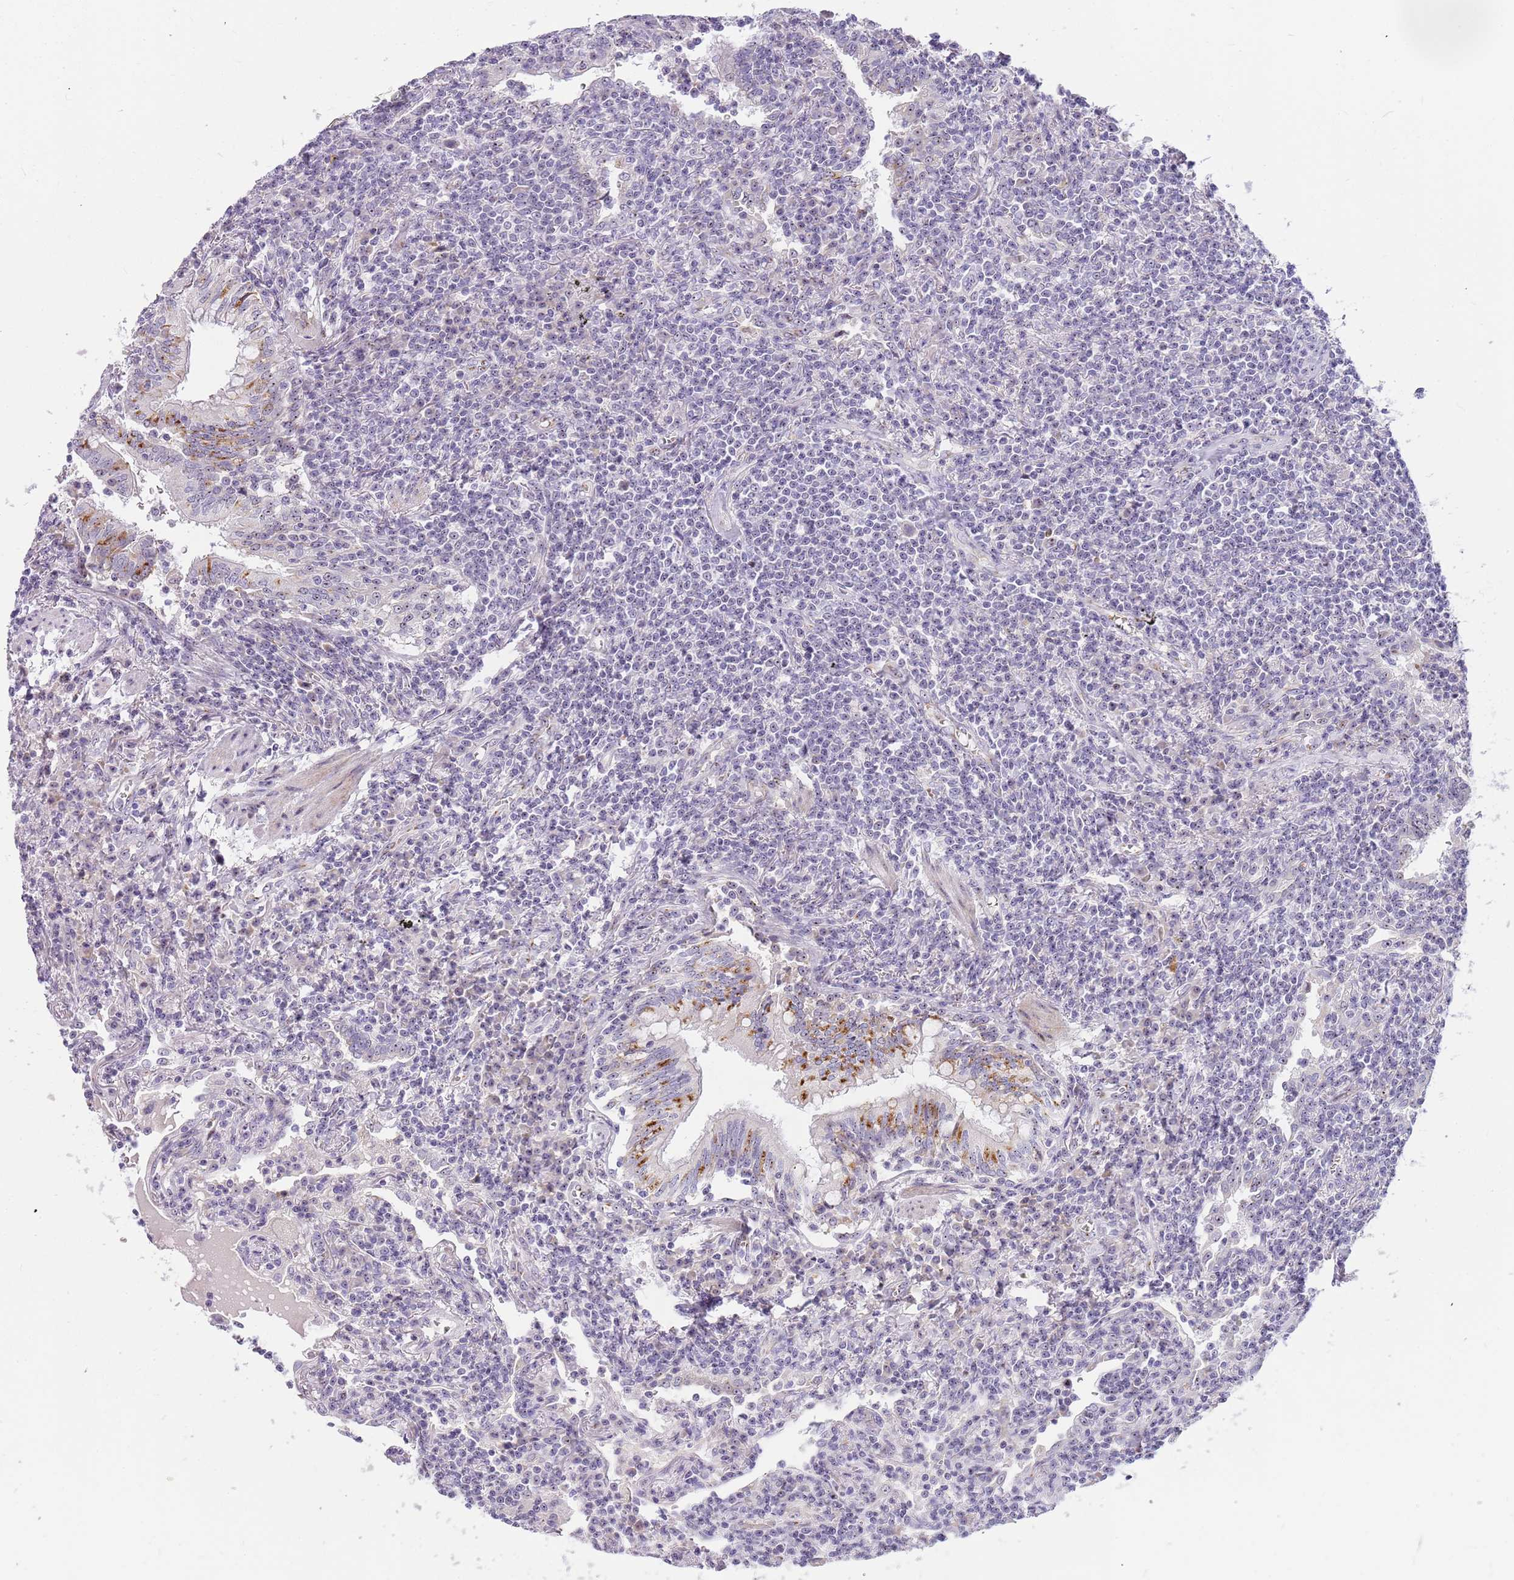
{"staining": {"intensity": "negative", "quantity": "none", "location": "none"}, "tissue": "lymphoma", "cell_type": "Tumor cells", "image_type": "cancer", "snomed": [{"axis": "morphology", "description": "Malignant lymphoma, non-Hodgkin's type, Low grade"}, {"axis": "topography", "description": "Lung"}], "caption": "Lymphoma was stained to show a protein in brown. There is no significant expression in tumor cells.", "gene": "DNAJA3", "patient": {"sex": "female", "age": 71}}